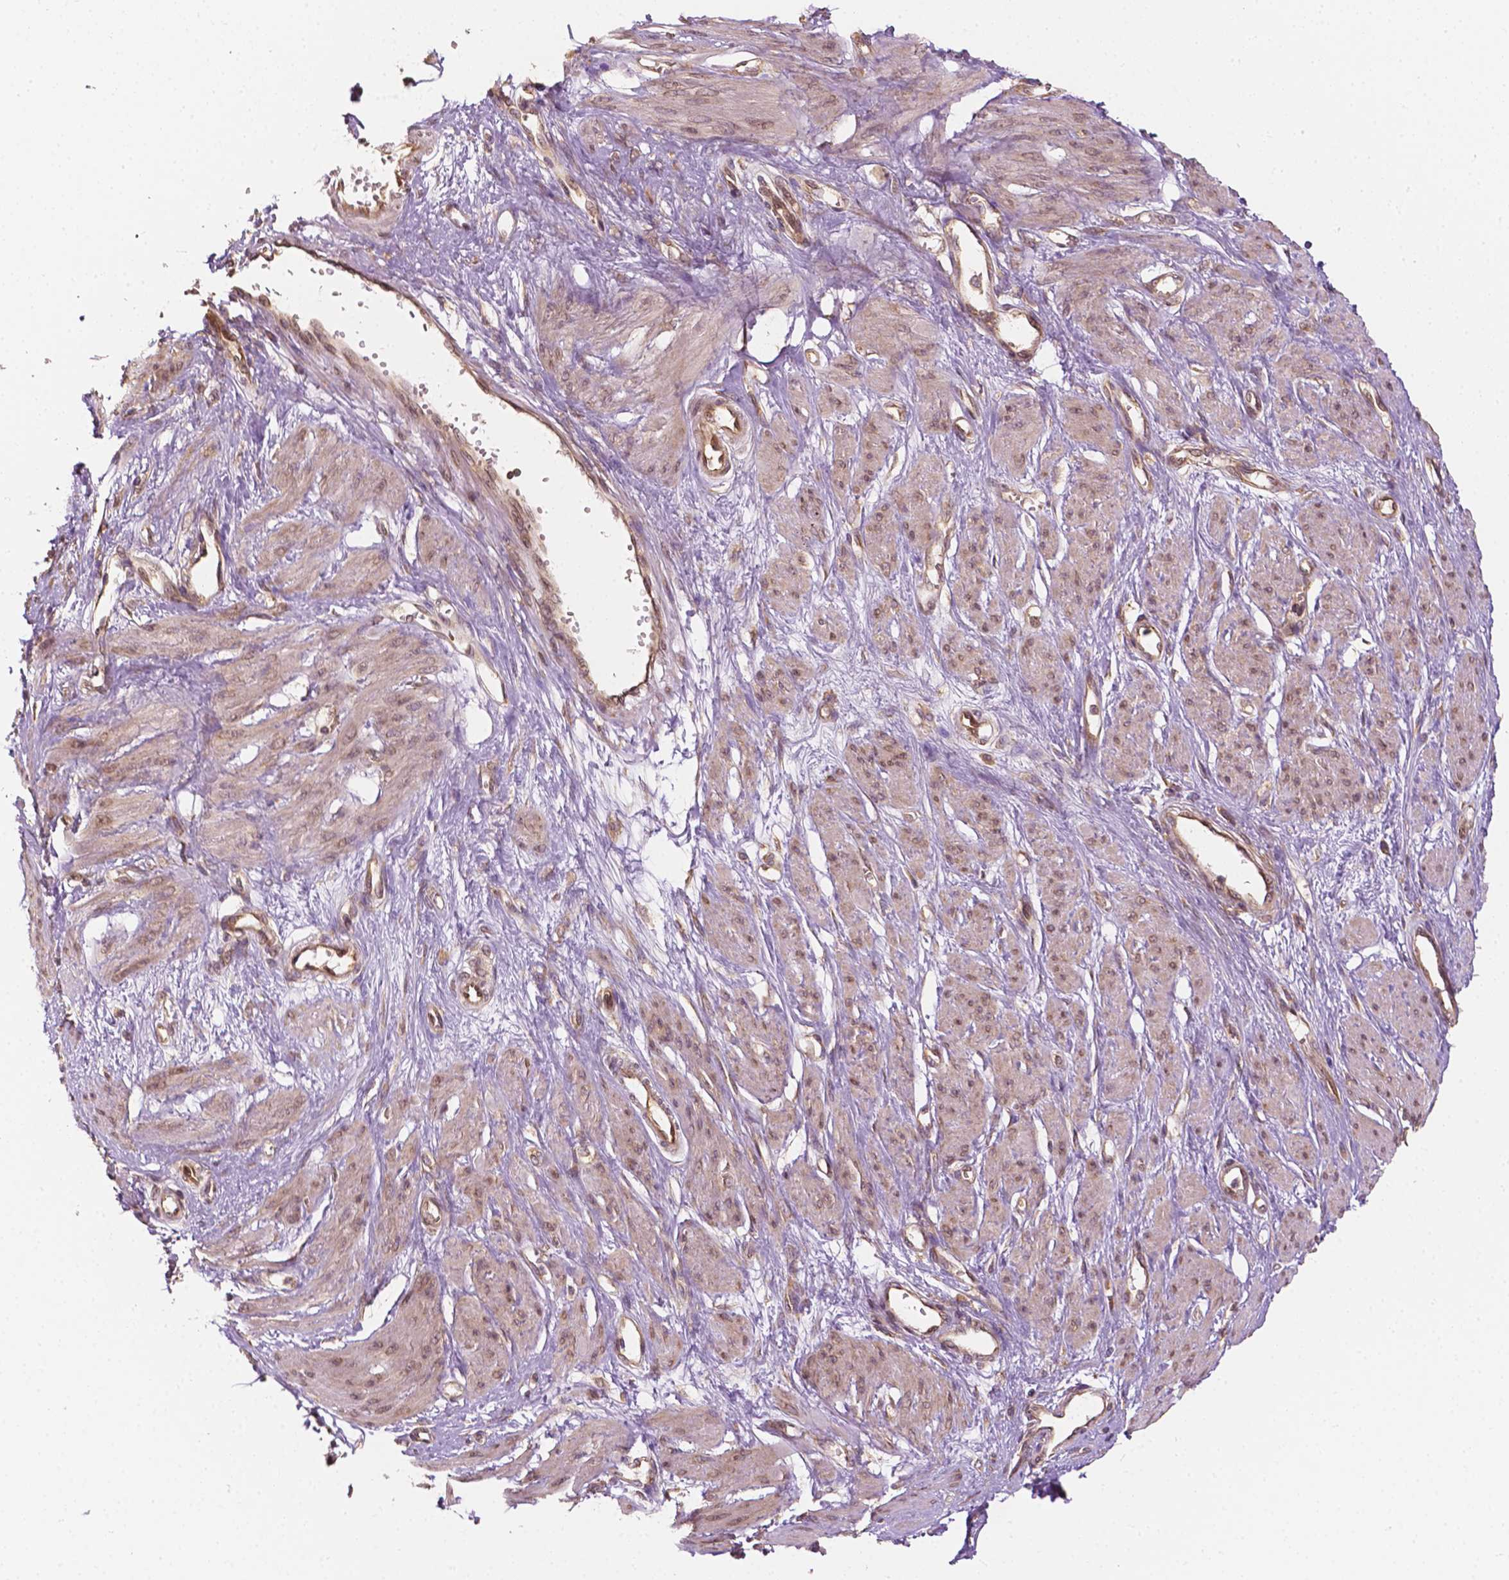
{"staining": {"intensity": "weak", "quantity": ">75%", "location": "cytoplasmic/membranous"}, "tissue": "smooth muscle", "cell_type": "Smooth muscle cells", "image_type": "normal", "snomed": [{"axis": "morphology", "description": "Normal tissue, NOS"}, {"axis": "topography", "description": "Smooth muscle"}, {"axis": "topography", "description": "Uterus"}], "caption": "Smooth muscle cells display low levels of weak cytoplasmic/membranous staining in approximately >75% of cells in normal smooth muscle. The protein of interest is shown in brown color, while the nuclei are stained blue.", "gene": "G3BP1", "patient": {"sex": "female", "age": 39}}